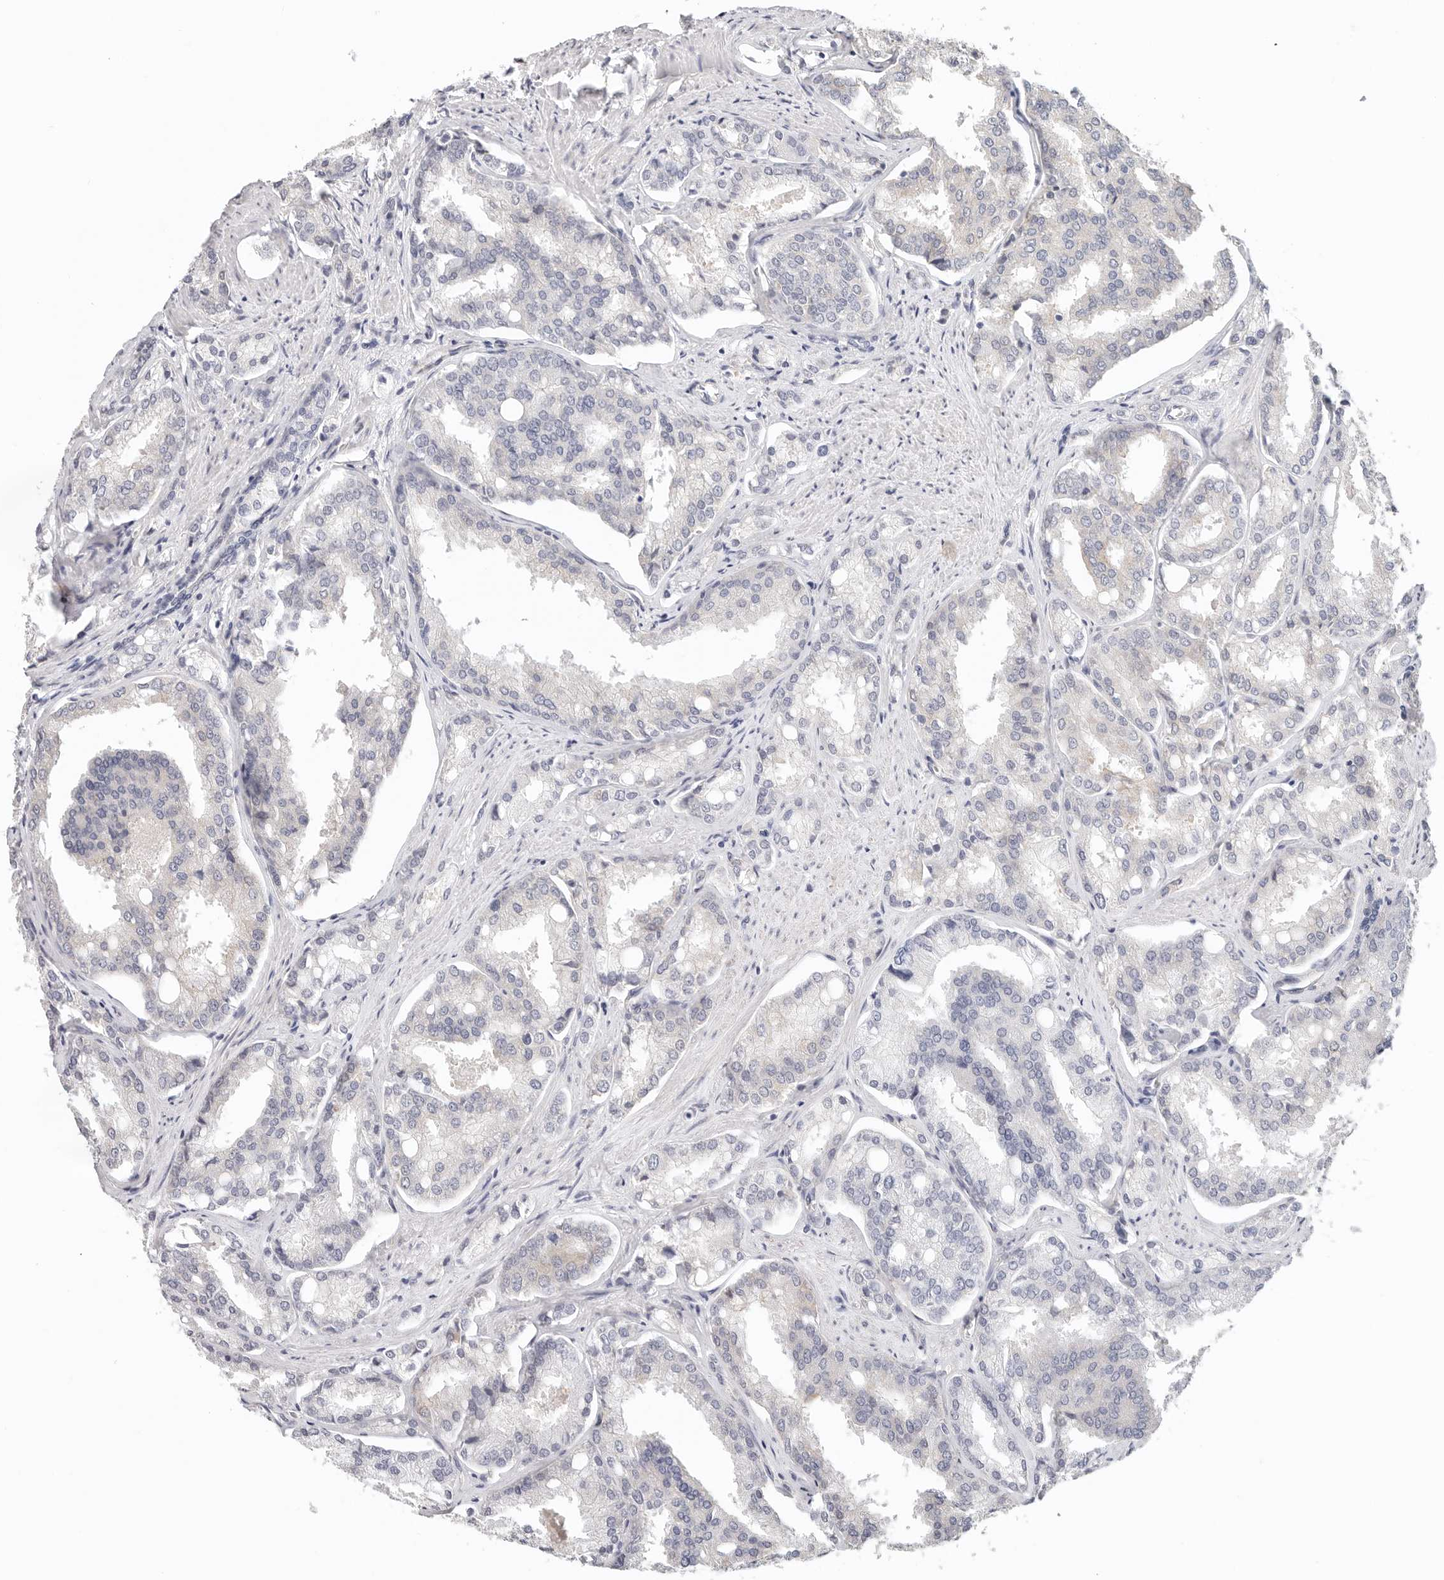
{"staining": {"intensity": "negative", "quantity": "none", "location": "none"}, "tissue": "prostate cancer", "cell_type": "Tumor cells", "image_type": "cancer", "snomed": [{"axis": "morphology", "description": "Adenocarcinoma, High grade"}, {"axis": "topography", "description": "Prostate"}], "caption": "Prostate cancer was stained to show a protein in brown. There is no significant staining in tumor cells.", "gene": "AFDN", "patient": {"sex": "male", "age": 50}}